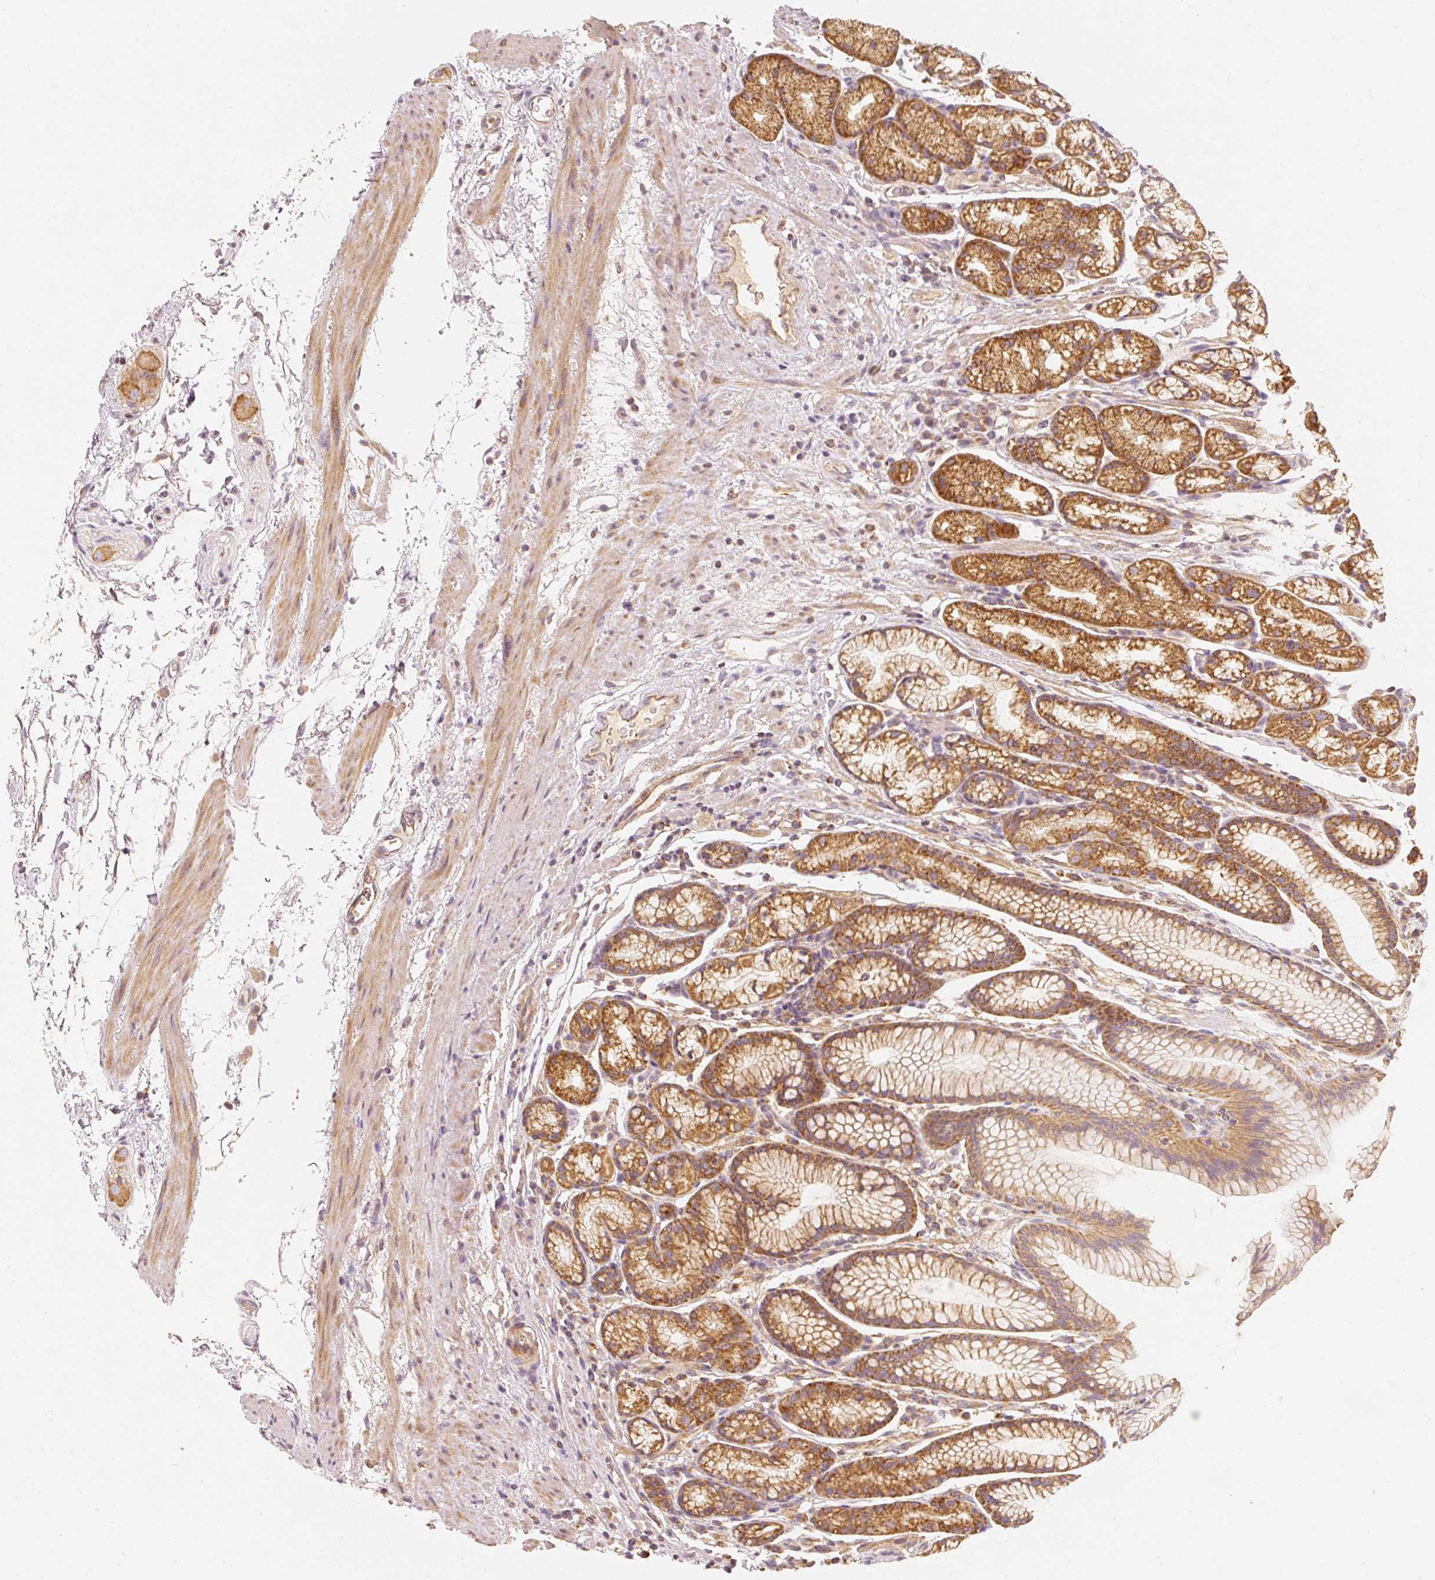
{"staining": {"intensity": "strong", "quantity": ">75%", "location": "cytoplasmic/membranous"}, "tissue": "stomach", "cell_type": "Glandular cells", "image_type": "normal", "snomed": [{"axis": "morphology", "description": "Normal tissue, NOS"}, {"axis": "topography", "description": "Stomach, lower"}], "caption": "Strong cytoplasmic/membranous protein staining is appreciated in approximately >75% of glandular cells in stomach. (brown staining indicates protein expression, while blue staining denotes nuclei).", "gene": "TOMM40", "patient": {"sex": "male", "age": 67}}